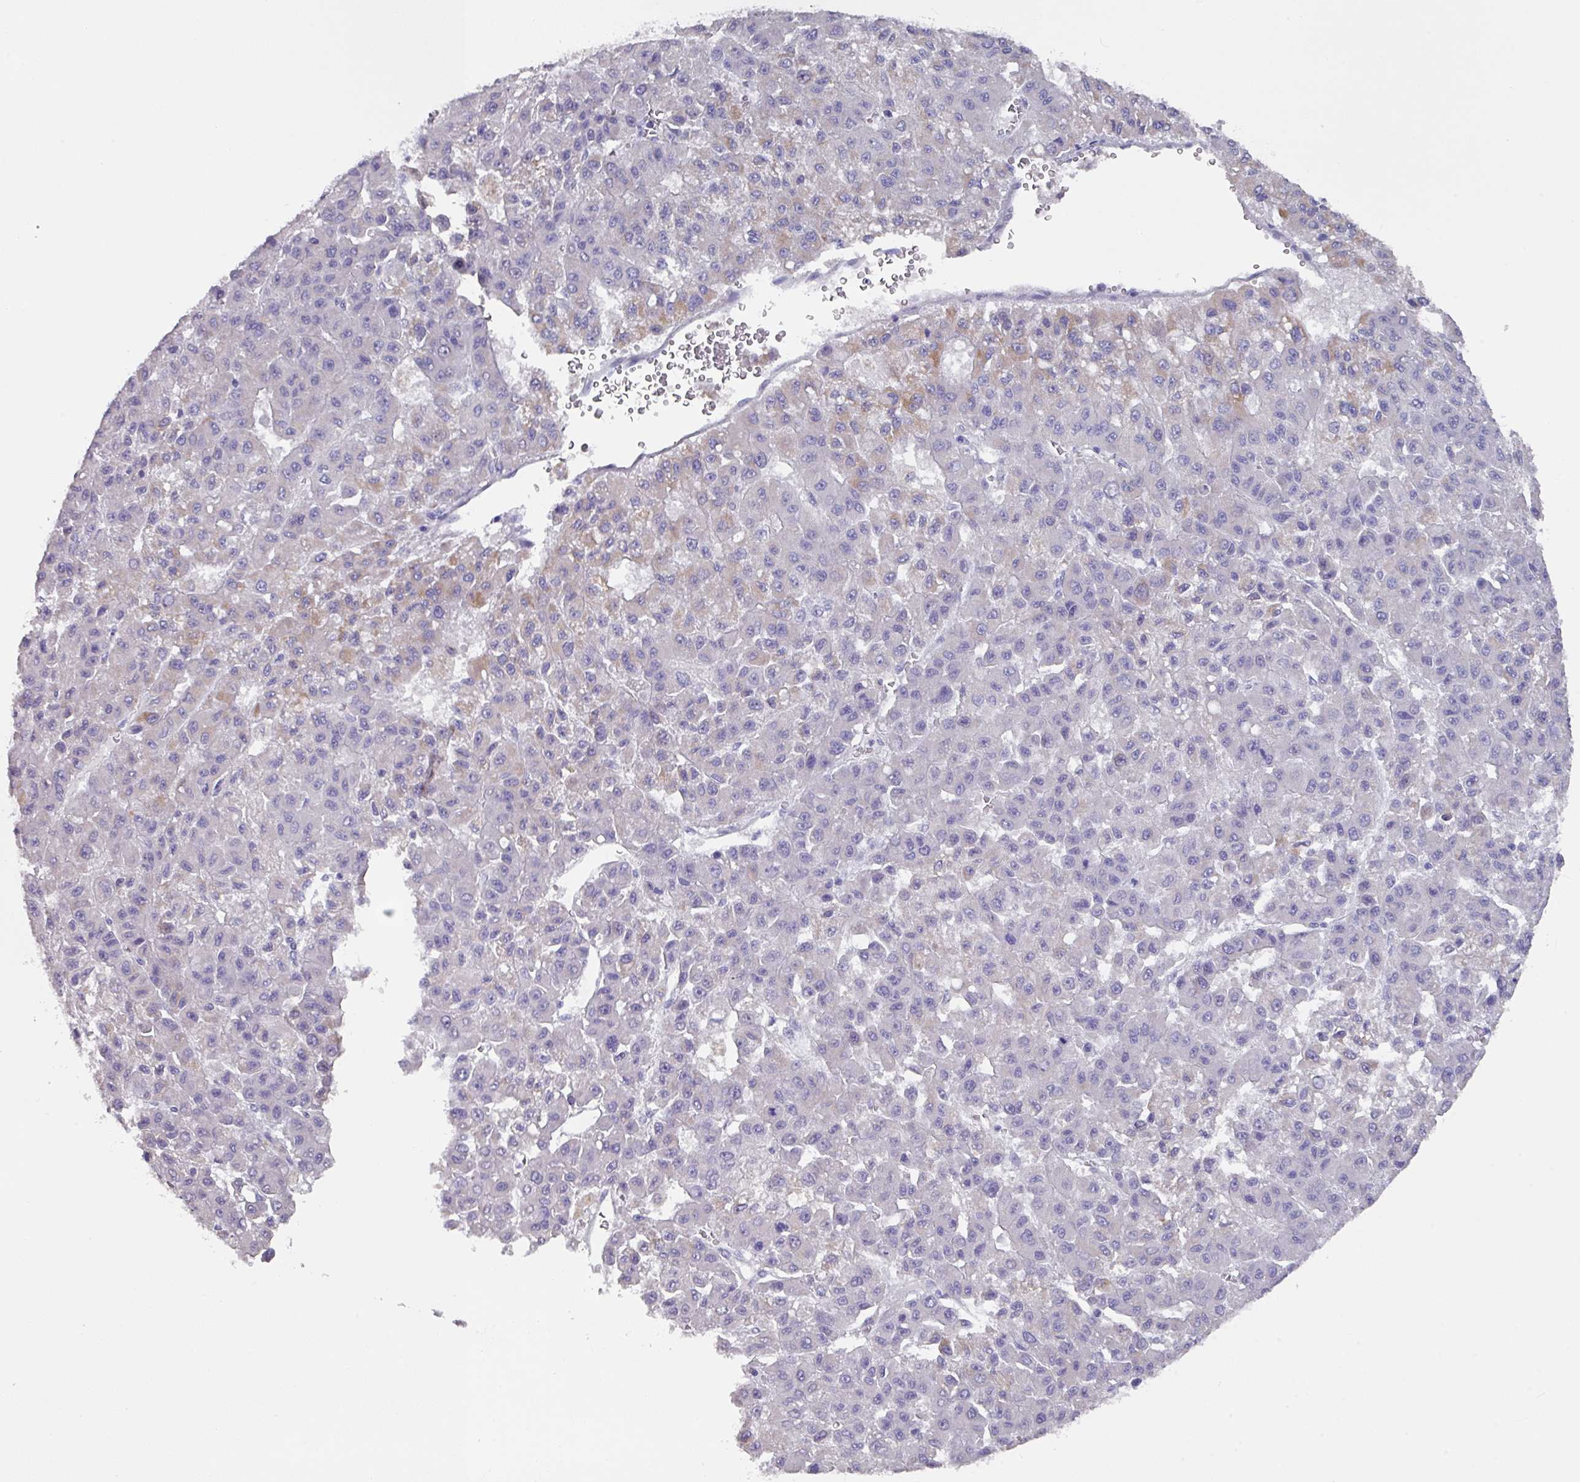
{"staining": {"intensity": "negative", "quantity": "none", "location": "none"}, "tissue": "liver cancer", "cell_type": "Tumor cells", "image_type": "cancer", "snomed": [{"axis": "morphology", "description": "Carcinoma, Hepatocellular, NOS"}, {"axis": "topography", "description": "Liver"}], "caption": "Liver hepatocellular carcinoma was stained to show a protein in brown. There is no significant expression in tumor cells. (DAB immunohistochemistry (IHC) visualized using brightfield microscopy, high magnification).", "gene": "DAZL", "patient": {"sex": "male", "age": 70}}